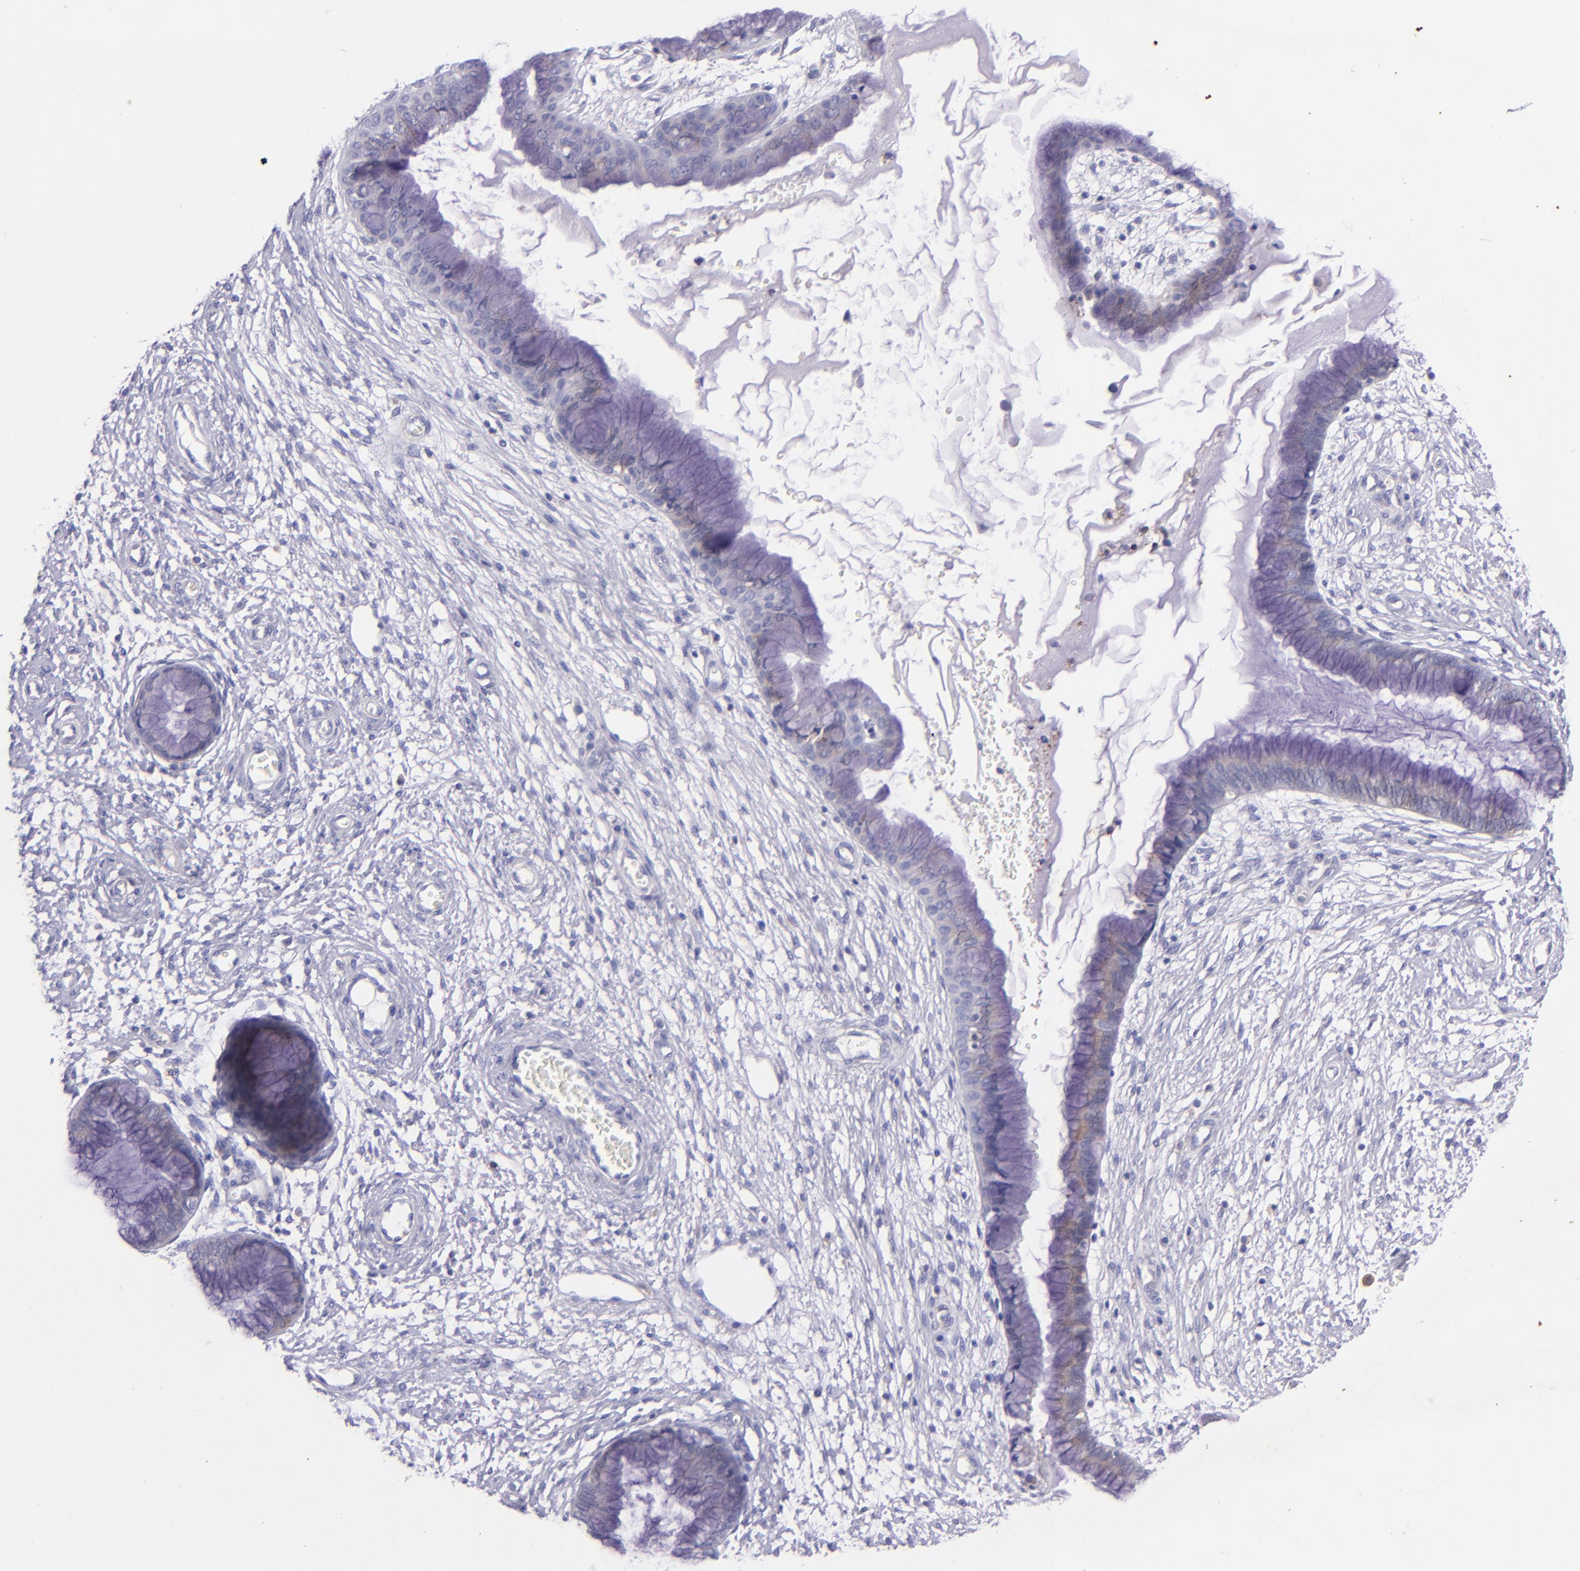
{"staining": {"intensity": "weak", "quantity": "25%-75%", "location": "cytoplasmic/membranous"}, "tissue": "cervix", "cell_type": "Glandular cells", "image_type": "normal", "snomed": [{"axis": "morphology", "description": "Normal tissue, NOS"}, {"axis": "topography", "description": "Cervix"}], "caption": "Immunohistochemical staining of unremarkable human cervix reveals low levels of weak cytoplasmic/membranous positivity in approximately 25%-75% of glandular cells.", "gene": "RET", "patient": {"sex": "female", "age": 55}}